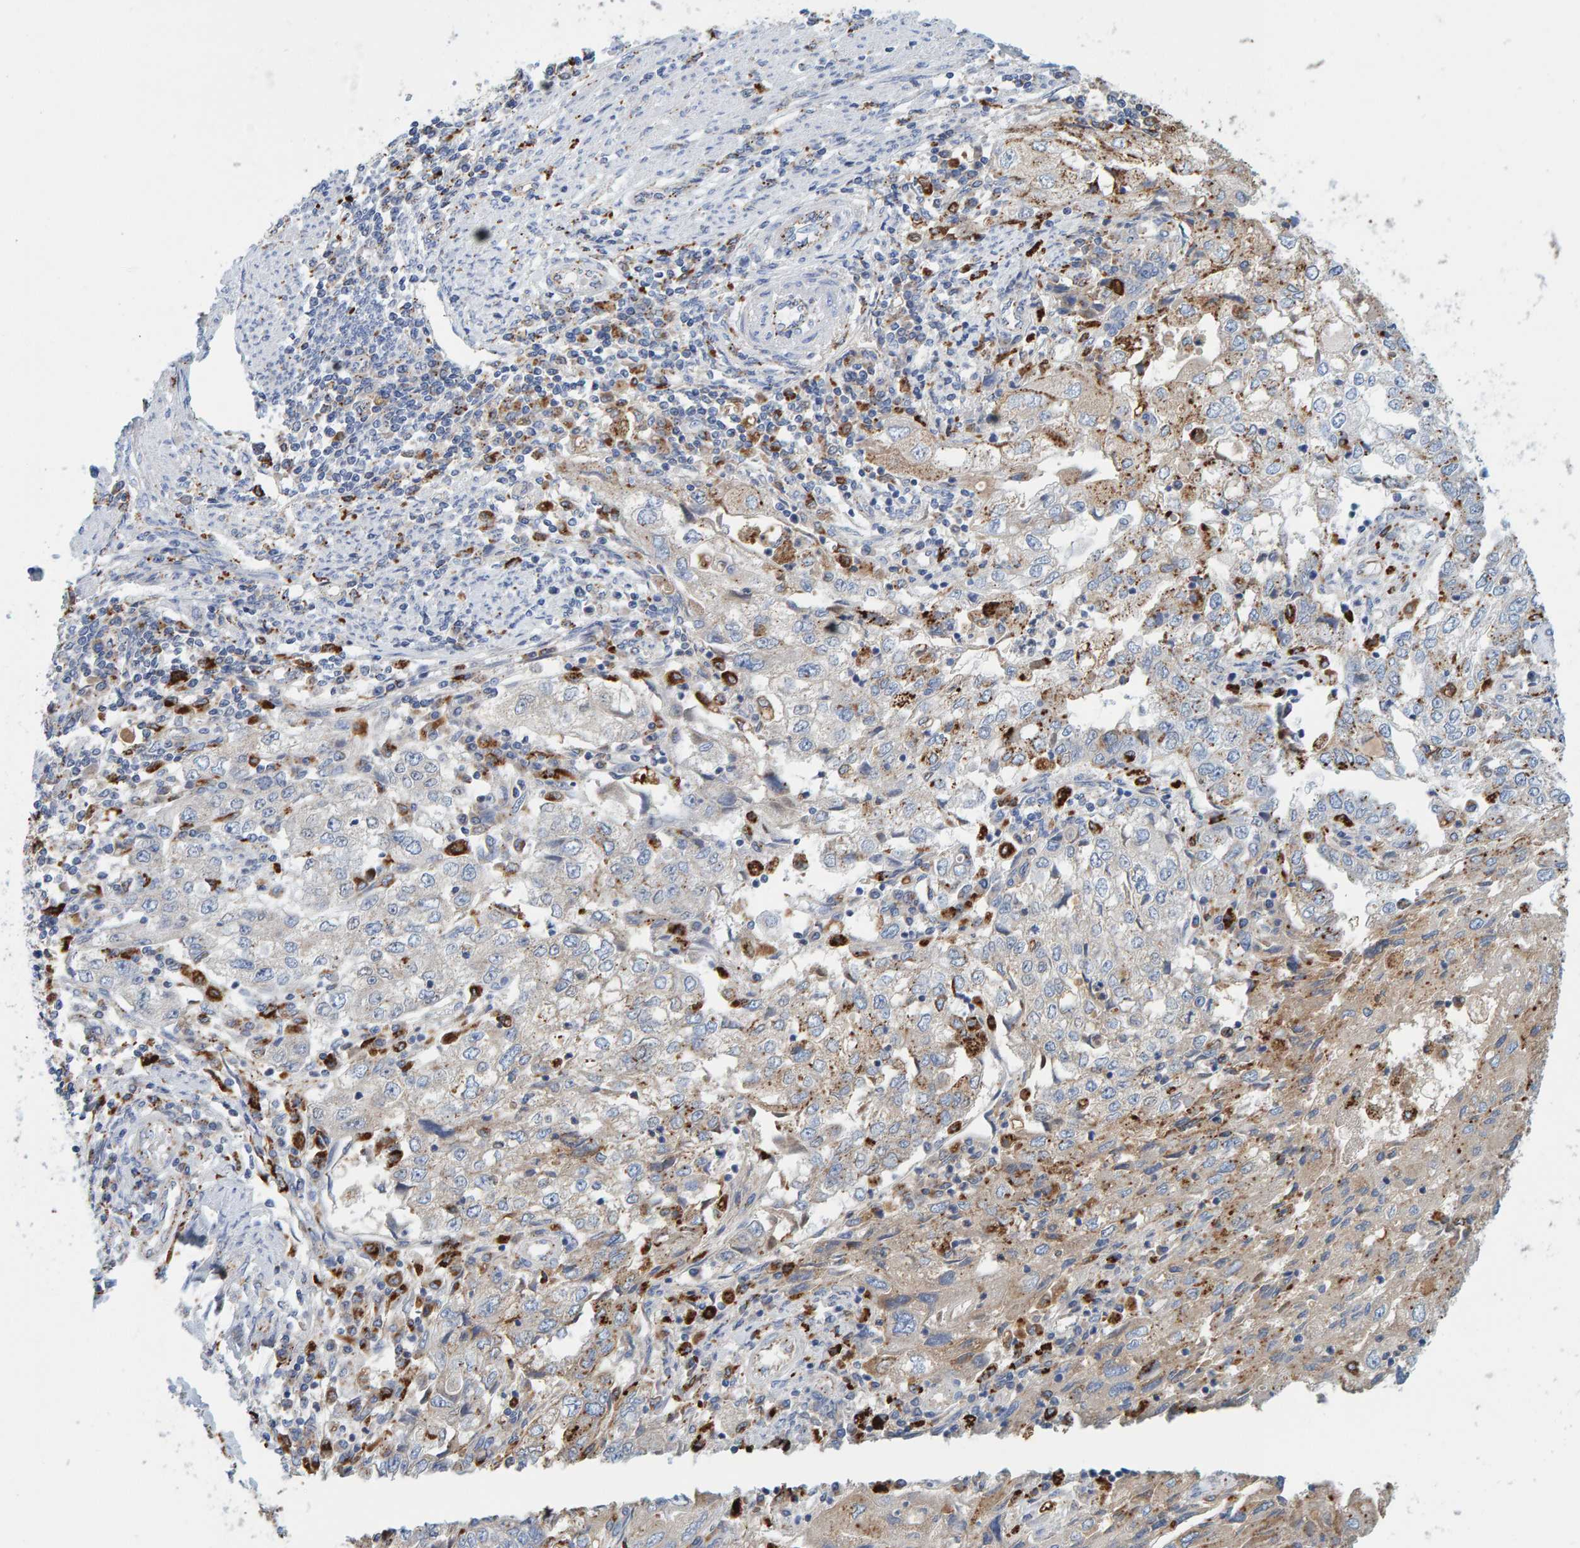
{"staining": {"intensity": "weak", "quantity": "<25%", "location": "cytoplasmic/membranous"}, "tissue": "endometrial cancer", "cell_type": "Tumor cells", "image_type": "cancer", "snomed": [{"axis": "morphology", "description": "Adenocarcinoma, NOS"}, {"axis": "topography", "description": "Endometrium"}], "caption": "Immunohistochemical staining of human adenocarcinoma (endometrial) exhibits no significant positivity in tumor cells.", "gene": "BIN3", "patient": {"sex": "female", "age": 49}}